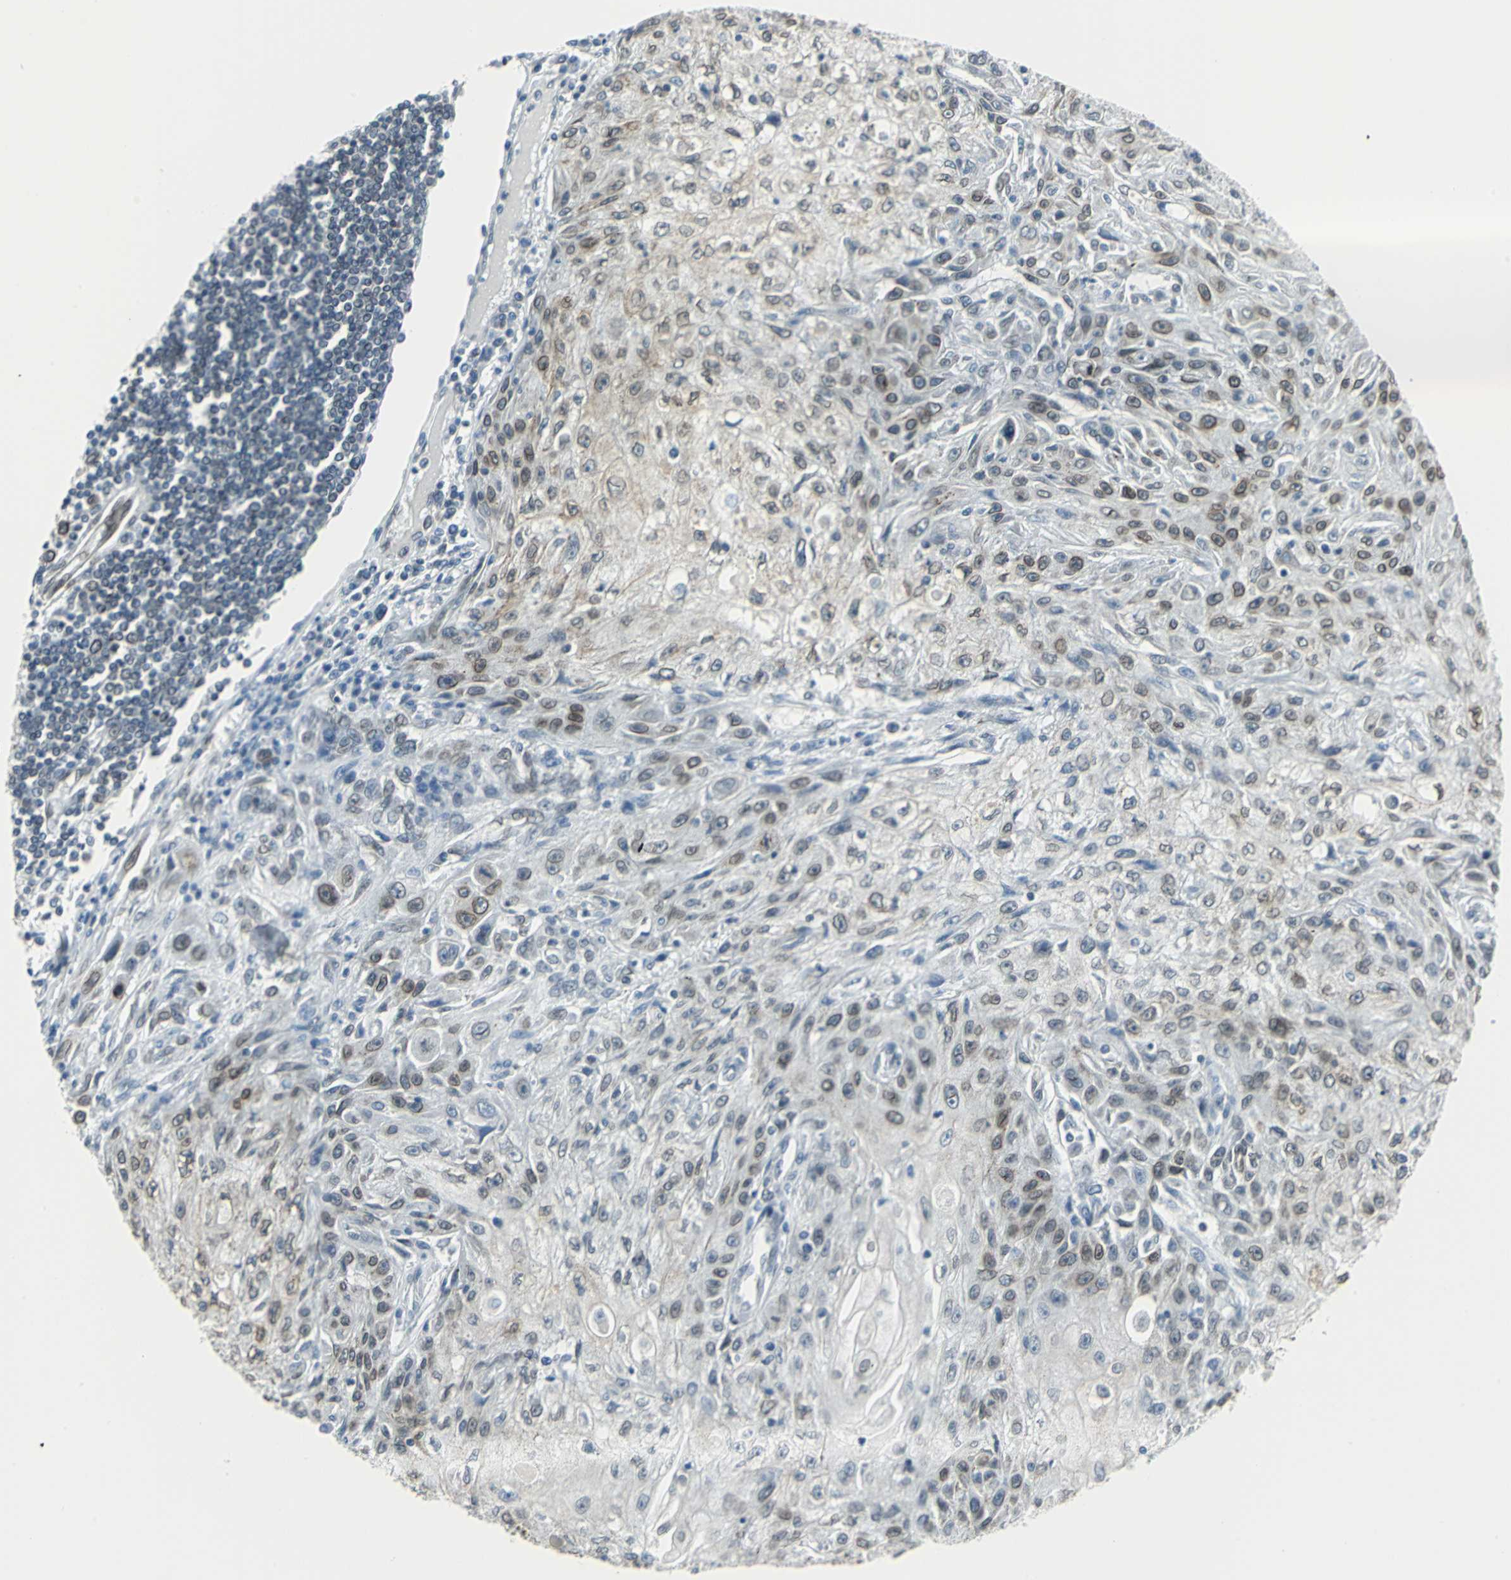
{"staining": {"intensity": "moderate", "quantity": "25%-75%", "location": "cytoplasmic/membranous,nuclear"}, "tissue": "skin cancer", "cell_type": "Tumor cells", "image_type": "cancer", "snomed": [{"axis": "morphology", "description": "Squamous cell carcinoma, NOS"}, {"axis": "topography", "description": "Skin"}], "caption": "Protein expression analysis of skin cancer displays moderate cytoplasmic/membranous and nuclear positivity in approximately 25%-75% of tumor cells. (DAB (3,3'-diaminobenzidine) IHC with brightfield microscopy, high magnification).", "gene": "SNUPN", "patient": {"sex": "male", "age": 75}}